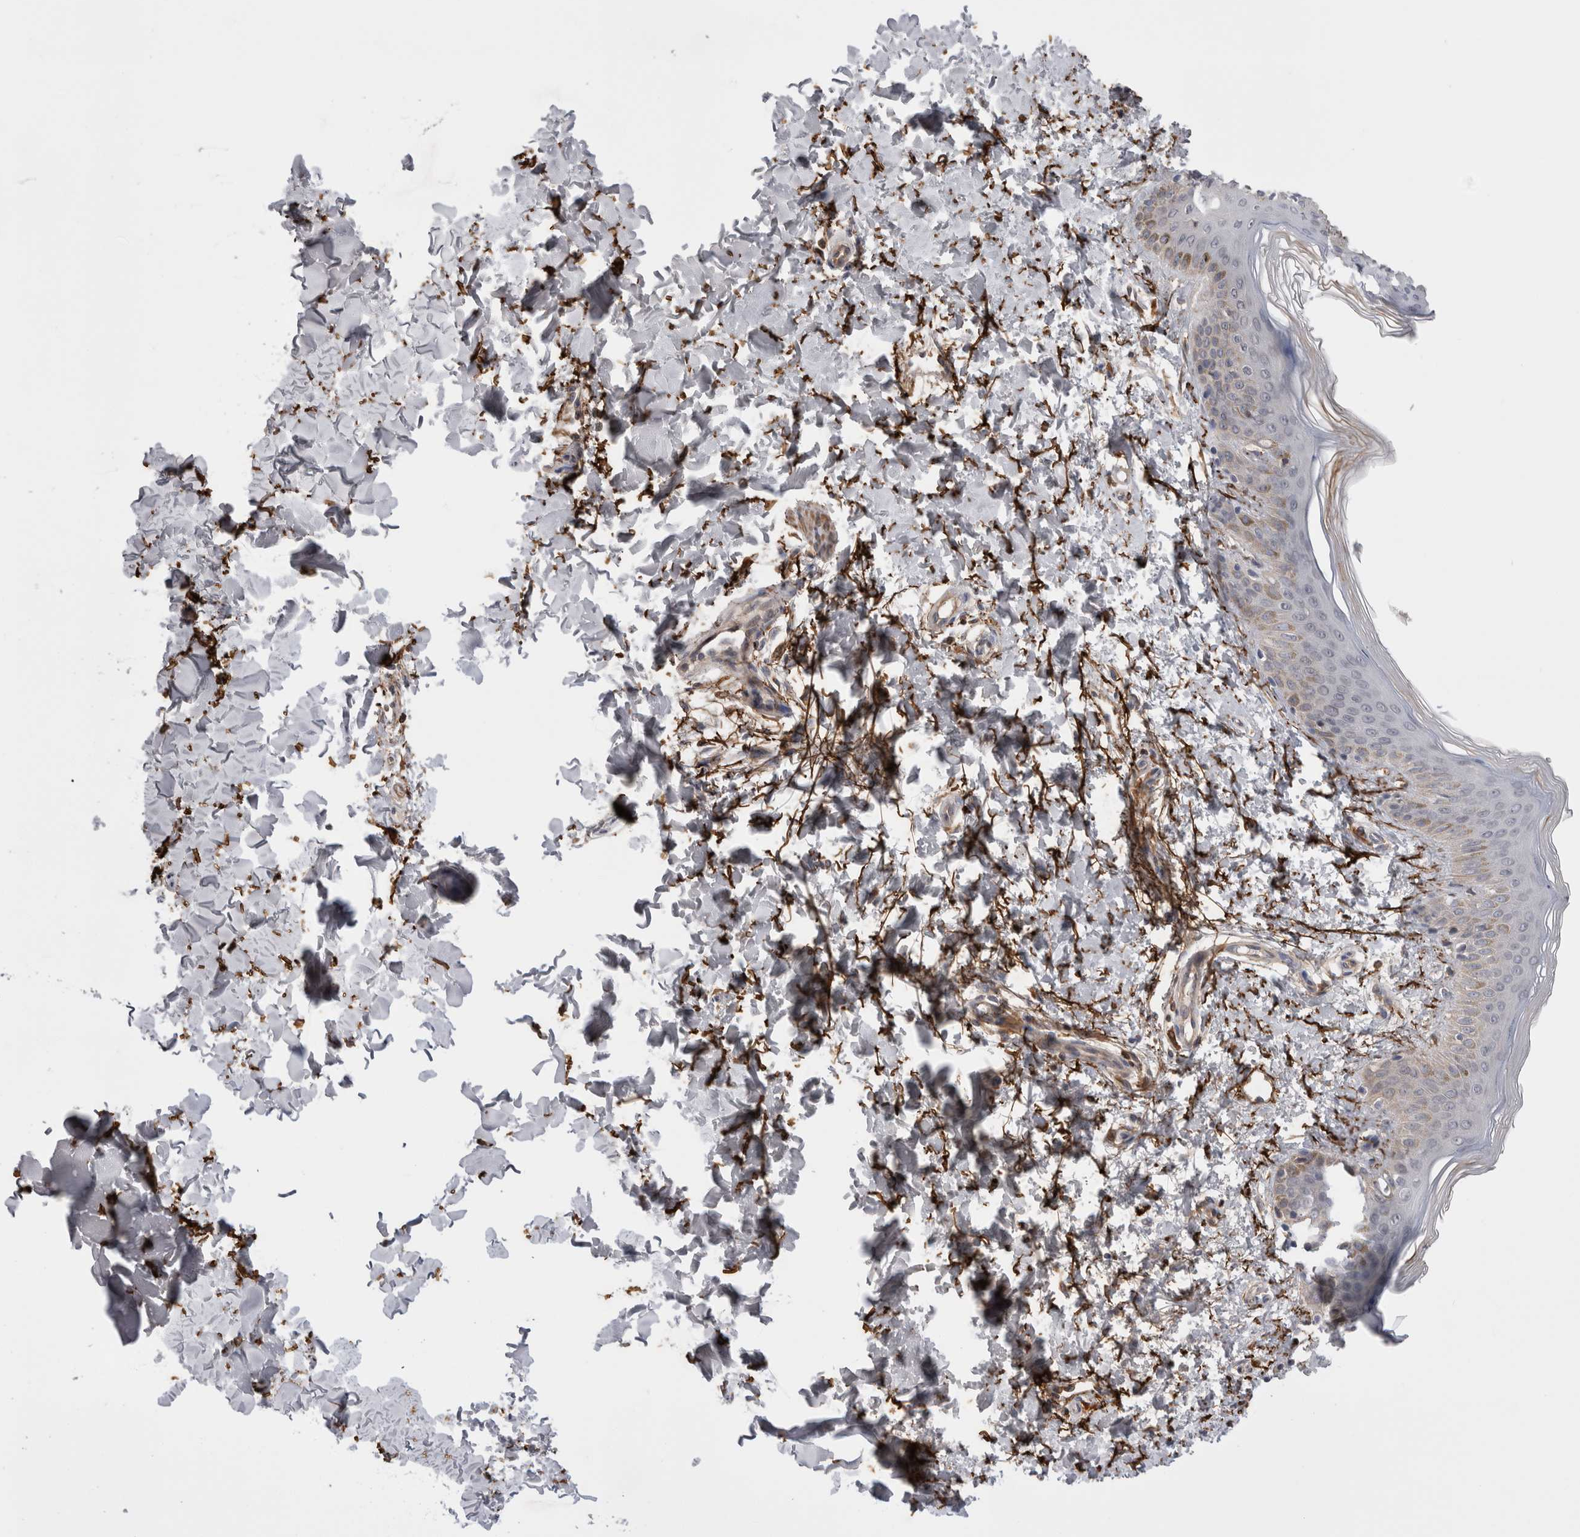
{"staining": {"intensity": "negative", "quantity": "none", "location": "none"}, "tissue": "skin", "cell_type": "Fibroblasts", "image_type": "normal", "snomed": [{"axis": "morphology", "description": "Normal tissue, NOS"}, {"axis": "morphology", "description": "Neoplasm, benign, NOS"}, {"axis": "topography", "description": "Skin"}, {"axis": "topography", "description": "Soft tissue"}], "caption": "Fibroblasts show no significant protein positivity in normal skin. (DAB (3,3'-diaminobenzidine) IHC with hematoxylin counter stain).", "gene": "DARS2", "patient": {"sex": "male", "age": 26}}